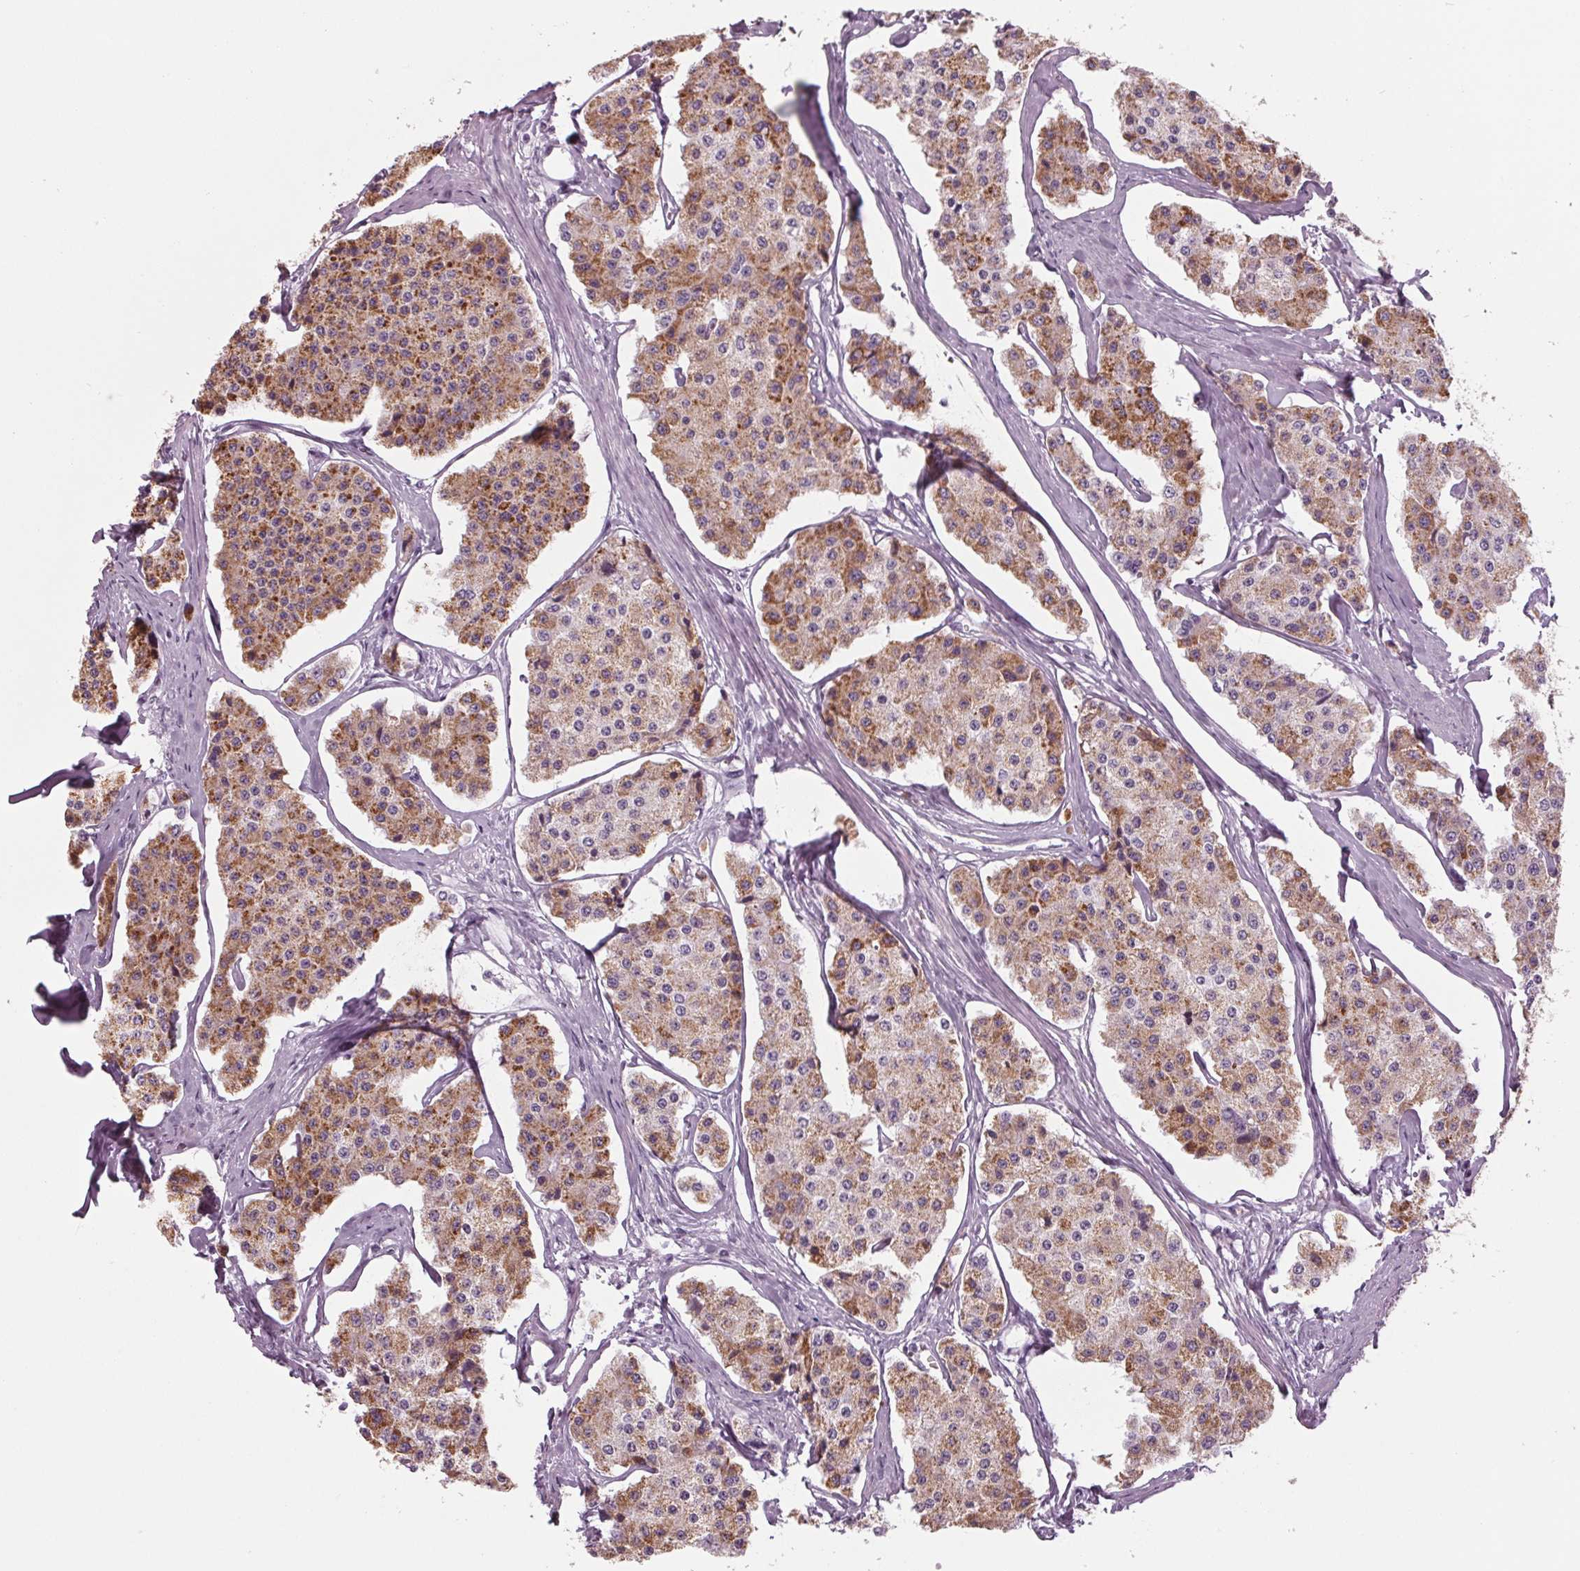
{"staining": {"intensity": "moderate", "quantity": "25%-75%", "location": "cytoplasmic/membranous"}, "tissue": "carcinoid", "cell_type": "Tumor cells", "image_type": "cancer", "snomed": [{"axis": "morphology", "description": "Carcinoid, malignant, NOS"}, {"axis": "topography", "description": "Small intestine"}], "caption": "An immunohistochemistry (IHC) image of tumor tissue is shown. Protein staining in brown shows moderate cytoplasmic/membranous positivity in malignant carcinoid within tumor cells. The staining is performed using DAB (3,3'-diaminobenzidine) brown chromogen to label protein expression. The nuclei are counter-stained blue using hematoxylin.", "gene": "CYP3A43", "patient": {"sex": "female", "age": 65}}